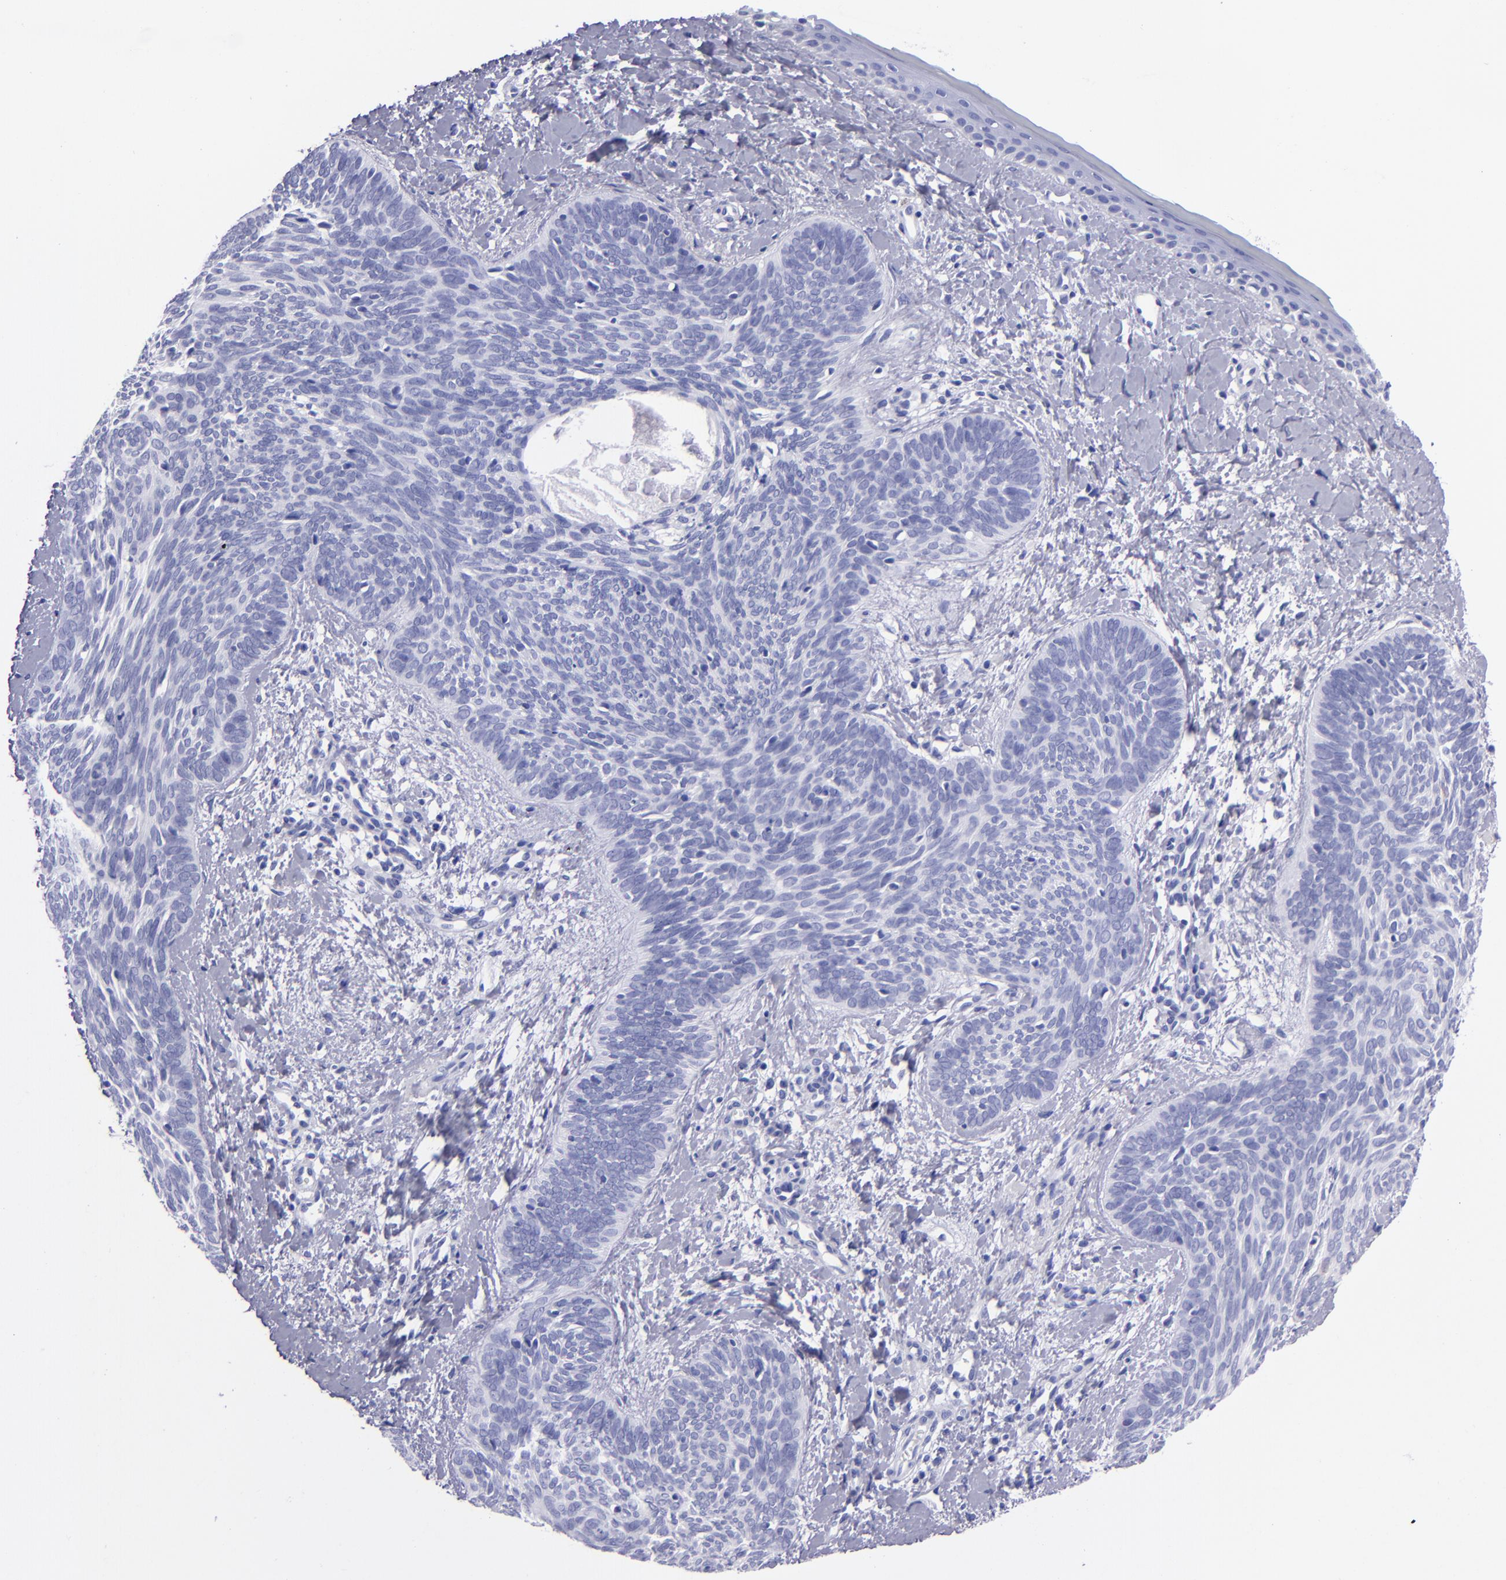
{"staining": {"intensity": "negative", "quantity": "none", "location": "none"}, "tissue": "skin cancer", "cell_type": "Tumor cells", "image_type": "cancer", "snomed": [{"axis": "morphology", "description": "Basal cell carcinoma"}, {"axis": "topography", "description": "Skin"}], "caption": "Human skin cancer stained for a protein using immunohistochemistry exhibits no staining in tumor cells.", "gene": "CR1", "patient": {"sex": "female", "age": 81}}